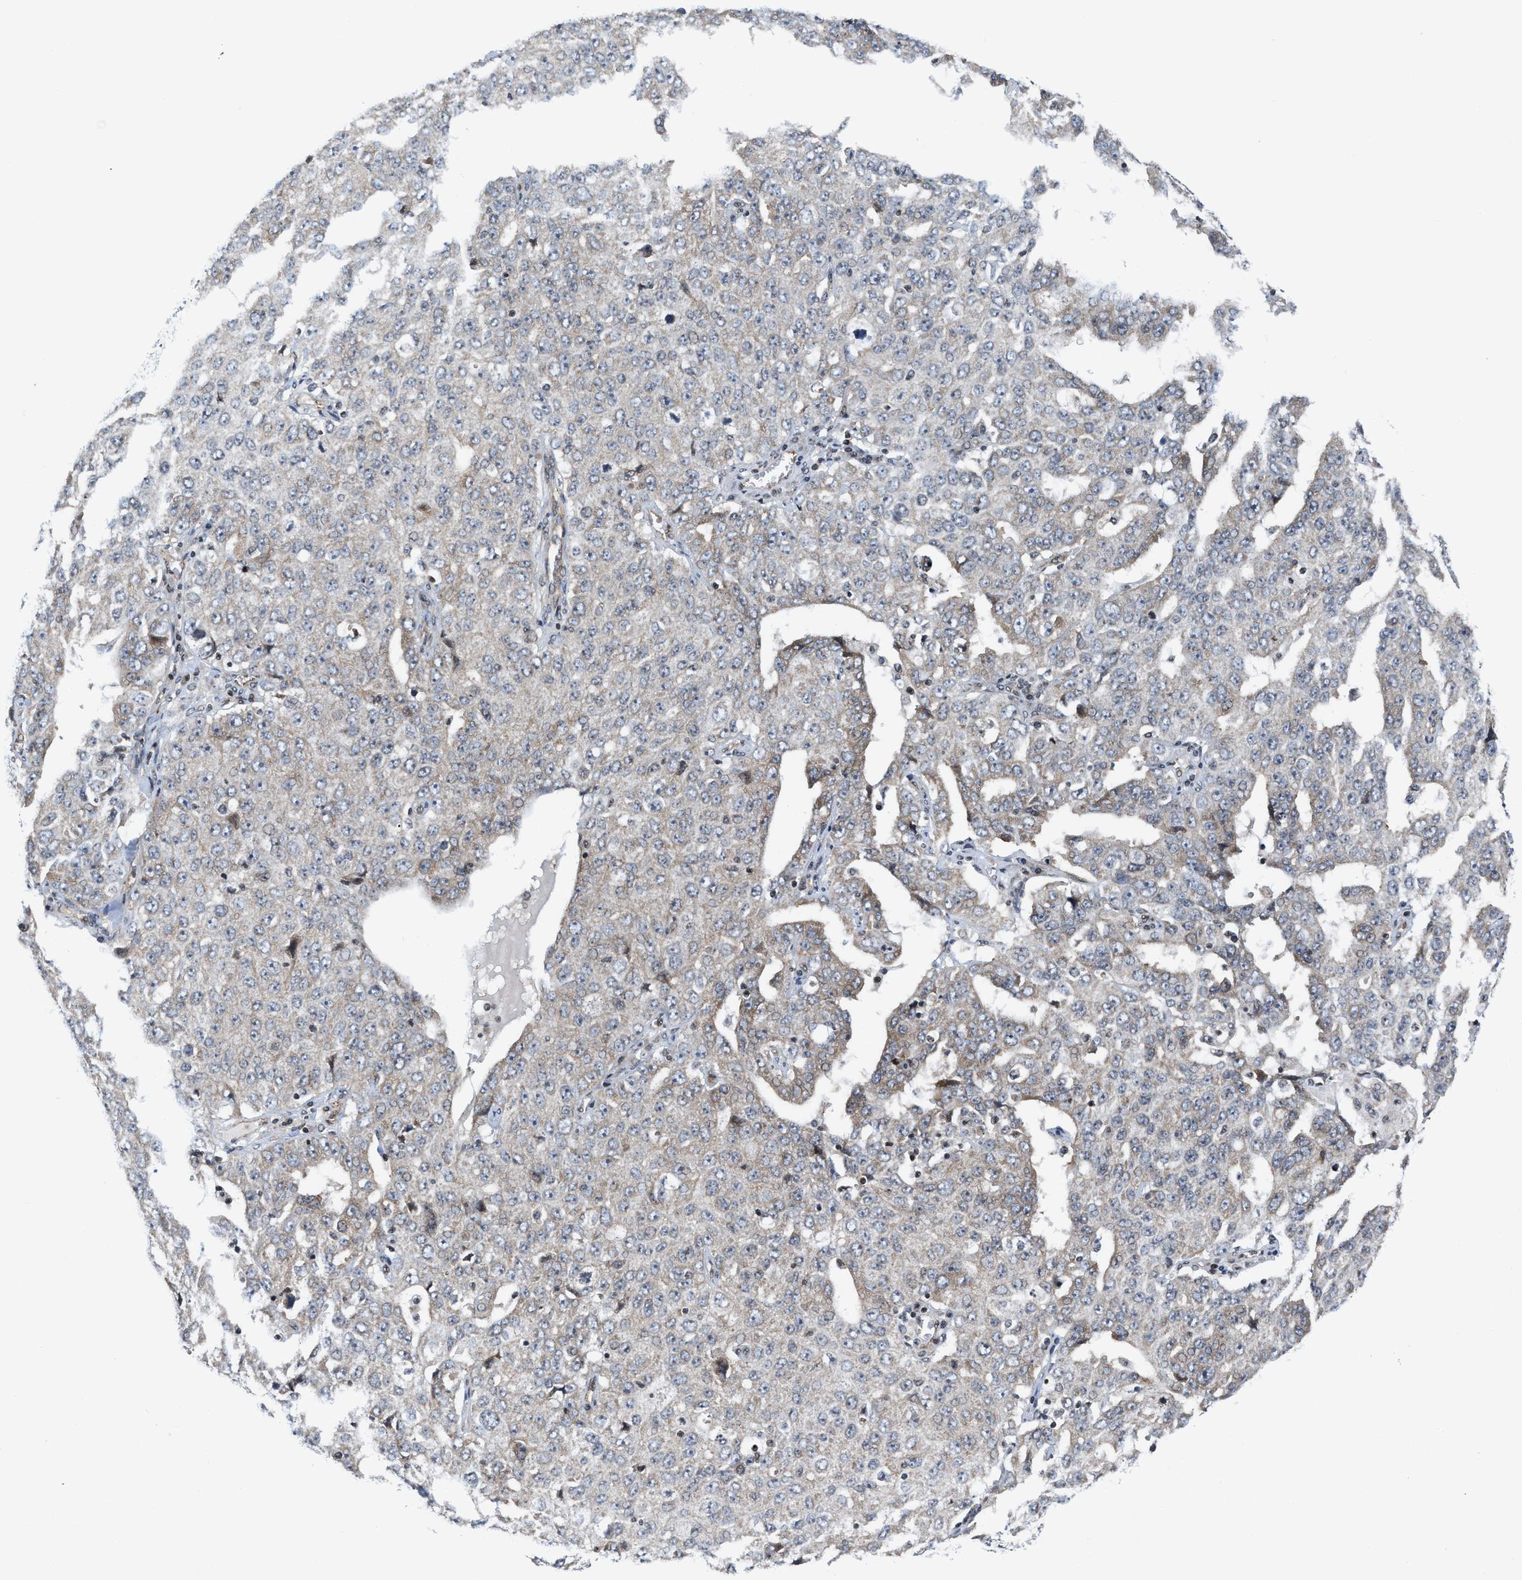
{"staining": {"intensity": "weak", "quantity": "<25%", "location": "cytoplasmic/membranous"}, "tissue": "ovarian cancer", "cell_type": "Tumor cells", "image_type": "cancer", "snomed": [{"axis": "morphology", "description": "Carcinoma, endometroid"}, {"axis": "topography", "description": "Ovary"}], "caption": "The micrograph exhibits no significant positivity in tumor cells of ovarian endometroid carcinoma.", "gene": "TGFB1I1", "patient": {"sex": "female", "age": 62}}